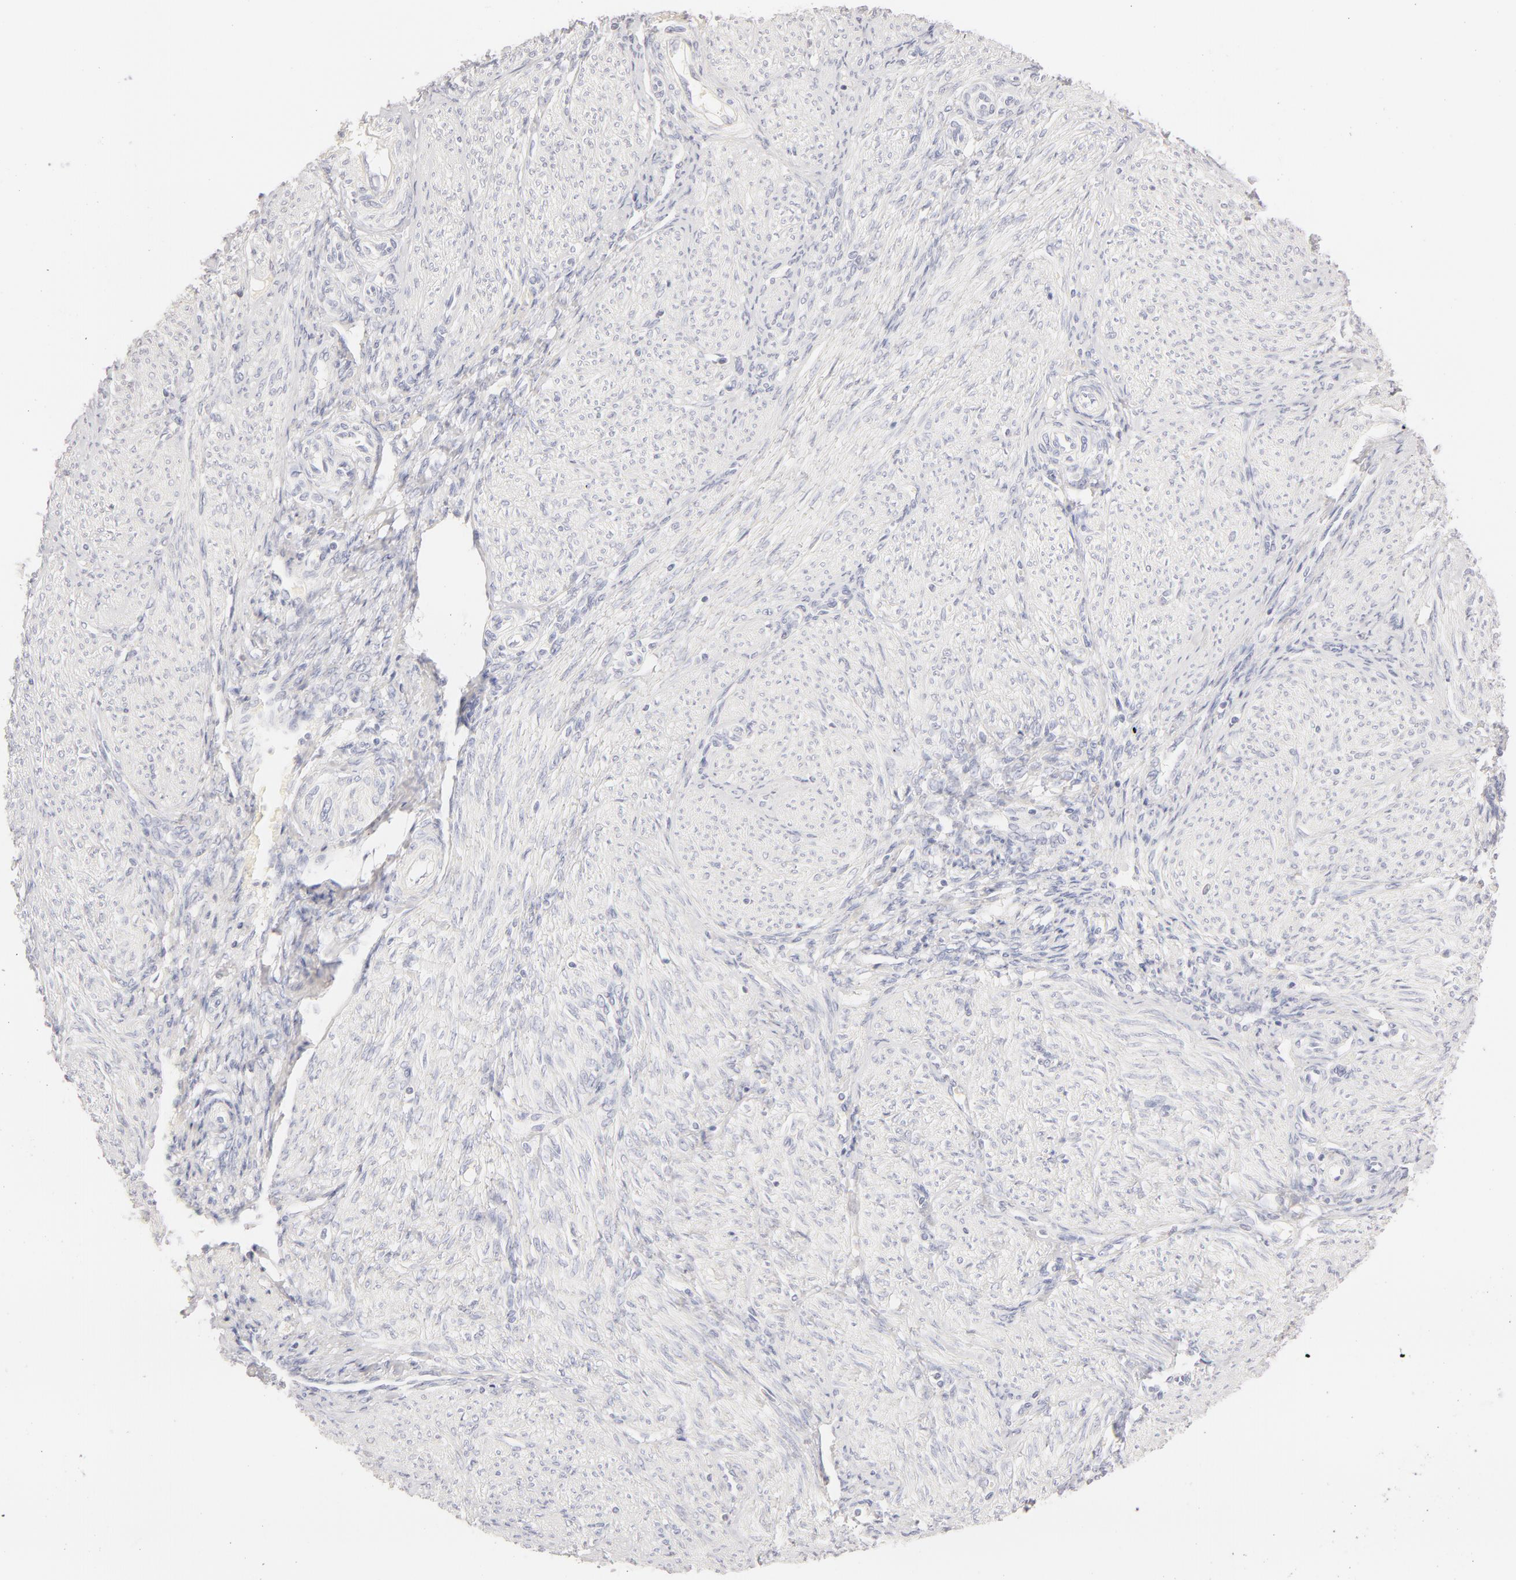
{"staining": {"intensity": "negative", "quantity": "none", "location": "none"}, "tissue": "endometrium", "cell_type": "Cells in endometrial stroma", "image_type": "normal", "snomed": [{"axis": "morphology", "description": "Normal tissue, NOS"}, {"axis": "topography", "description": "Endometrium"}], "caption": "The micrograph shows no staining of cells in endometrial stroma in unremarkable endometrium. (DAB (3,3'-diaminobenzidine) immunohistochemistry with hematoxylin counter stain).", "gene": "LGALS7B", "patient": {"sex": "female", "age": 36}}